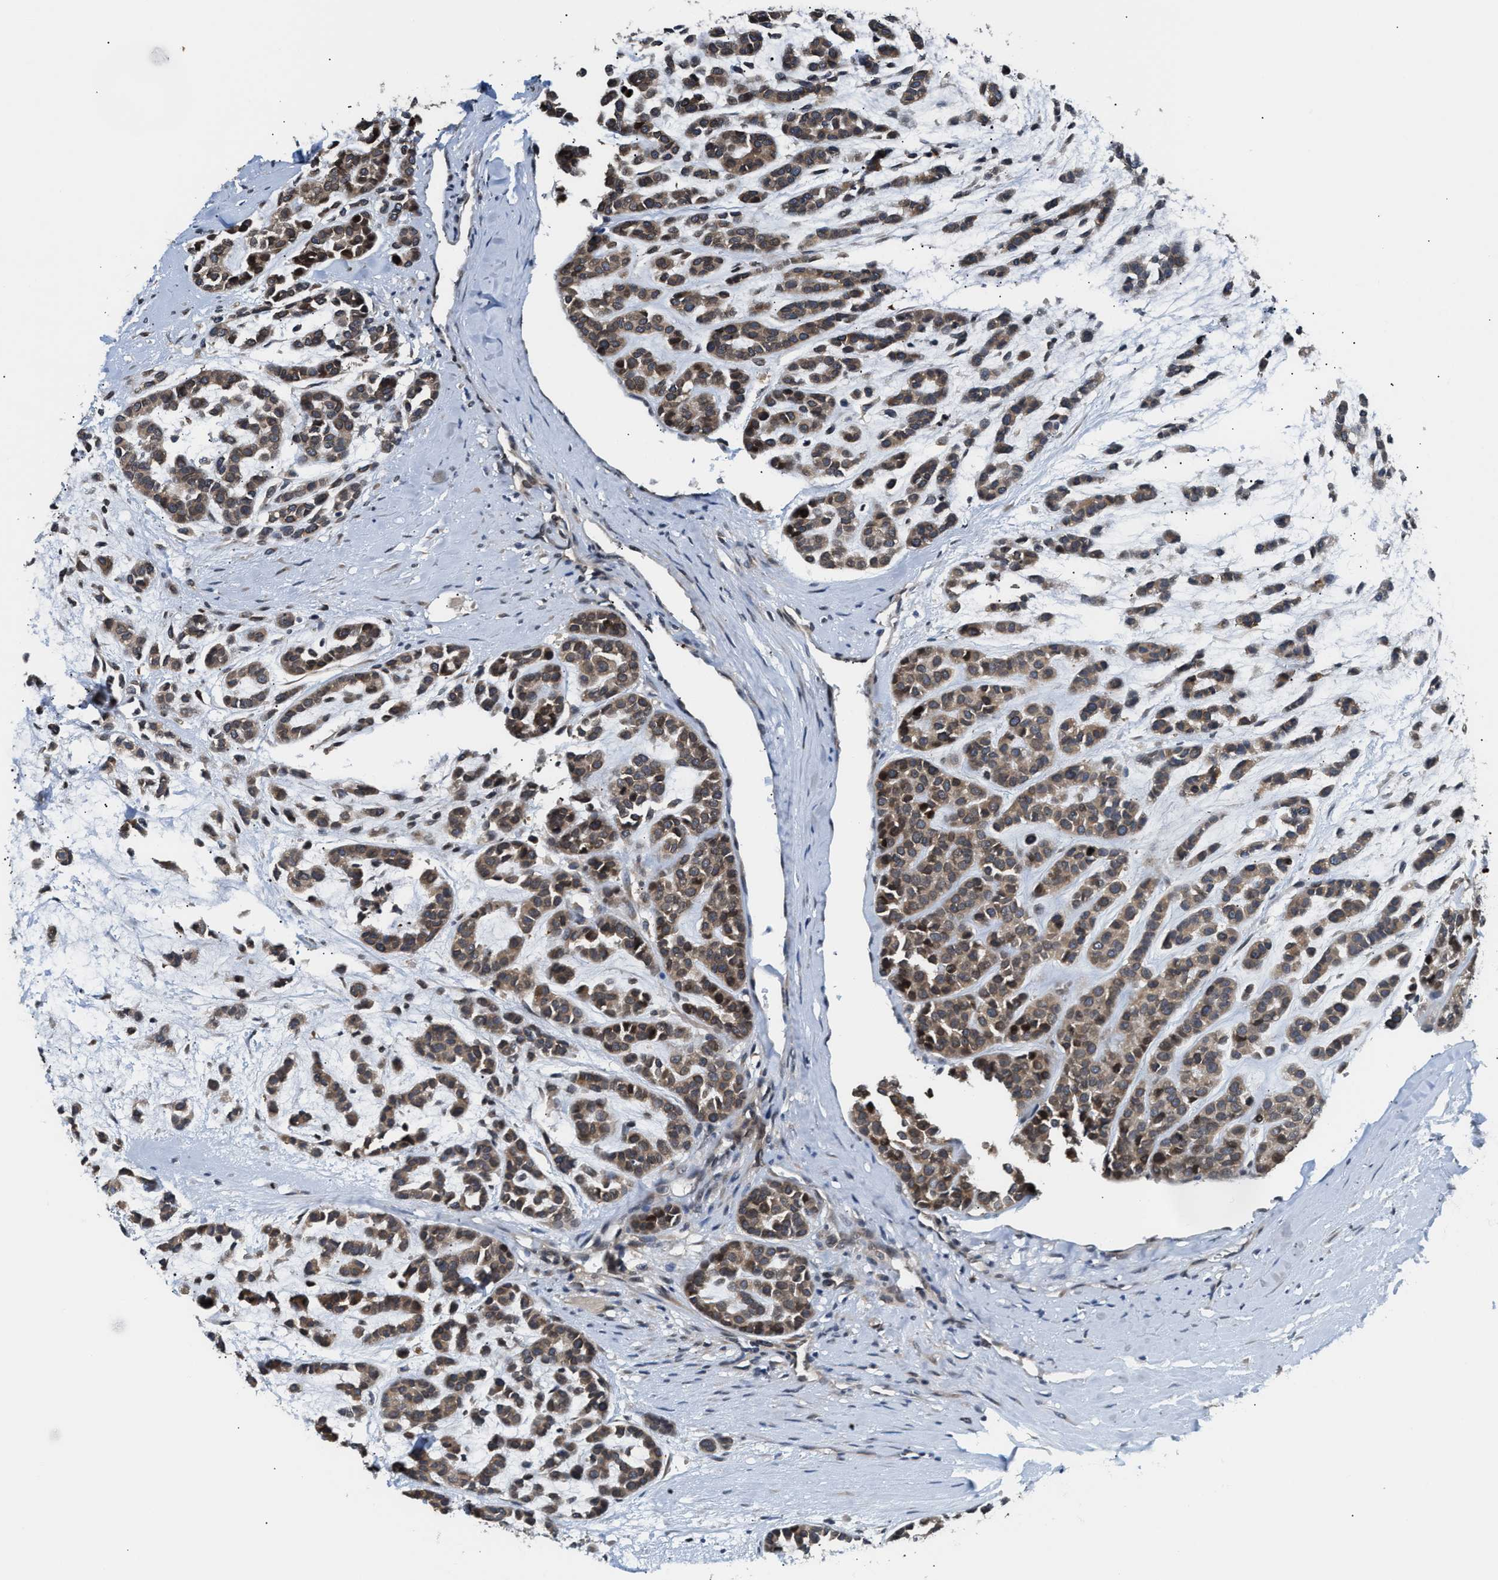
{"staining": {"intensity": "moderate", "quantity": ">75%", "location": "cytoplasmic/membranous"}, "tissue": "head and neck cancer", "cell_type": "Tumor cells", "image_type": "cancer", "snomed": [{"axis": "morphology", "description": "Adenocarcinoma, NOS"}, {"axis": "morphology", "description": "Adenoma, NOS"}, {"axis": "topography", "description": "Head-Neck"}], "caption": "Tumor cells reveal medium levels of moderate cytoplasmic/membranous expression in approximately >75% of cells in human head and neck adenoma. (DAB (3,3'-diaminobenzidine) IHC, brown staining for protein, blue staining for nuclei).", "gene": "RAB29", "patient": {"sex": "female", "age": 55}}